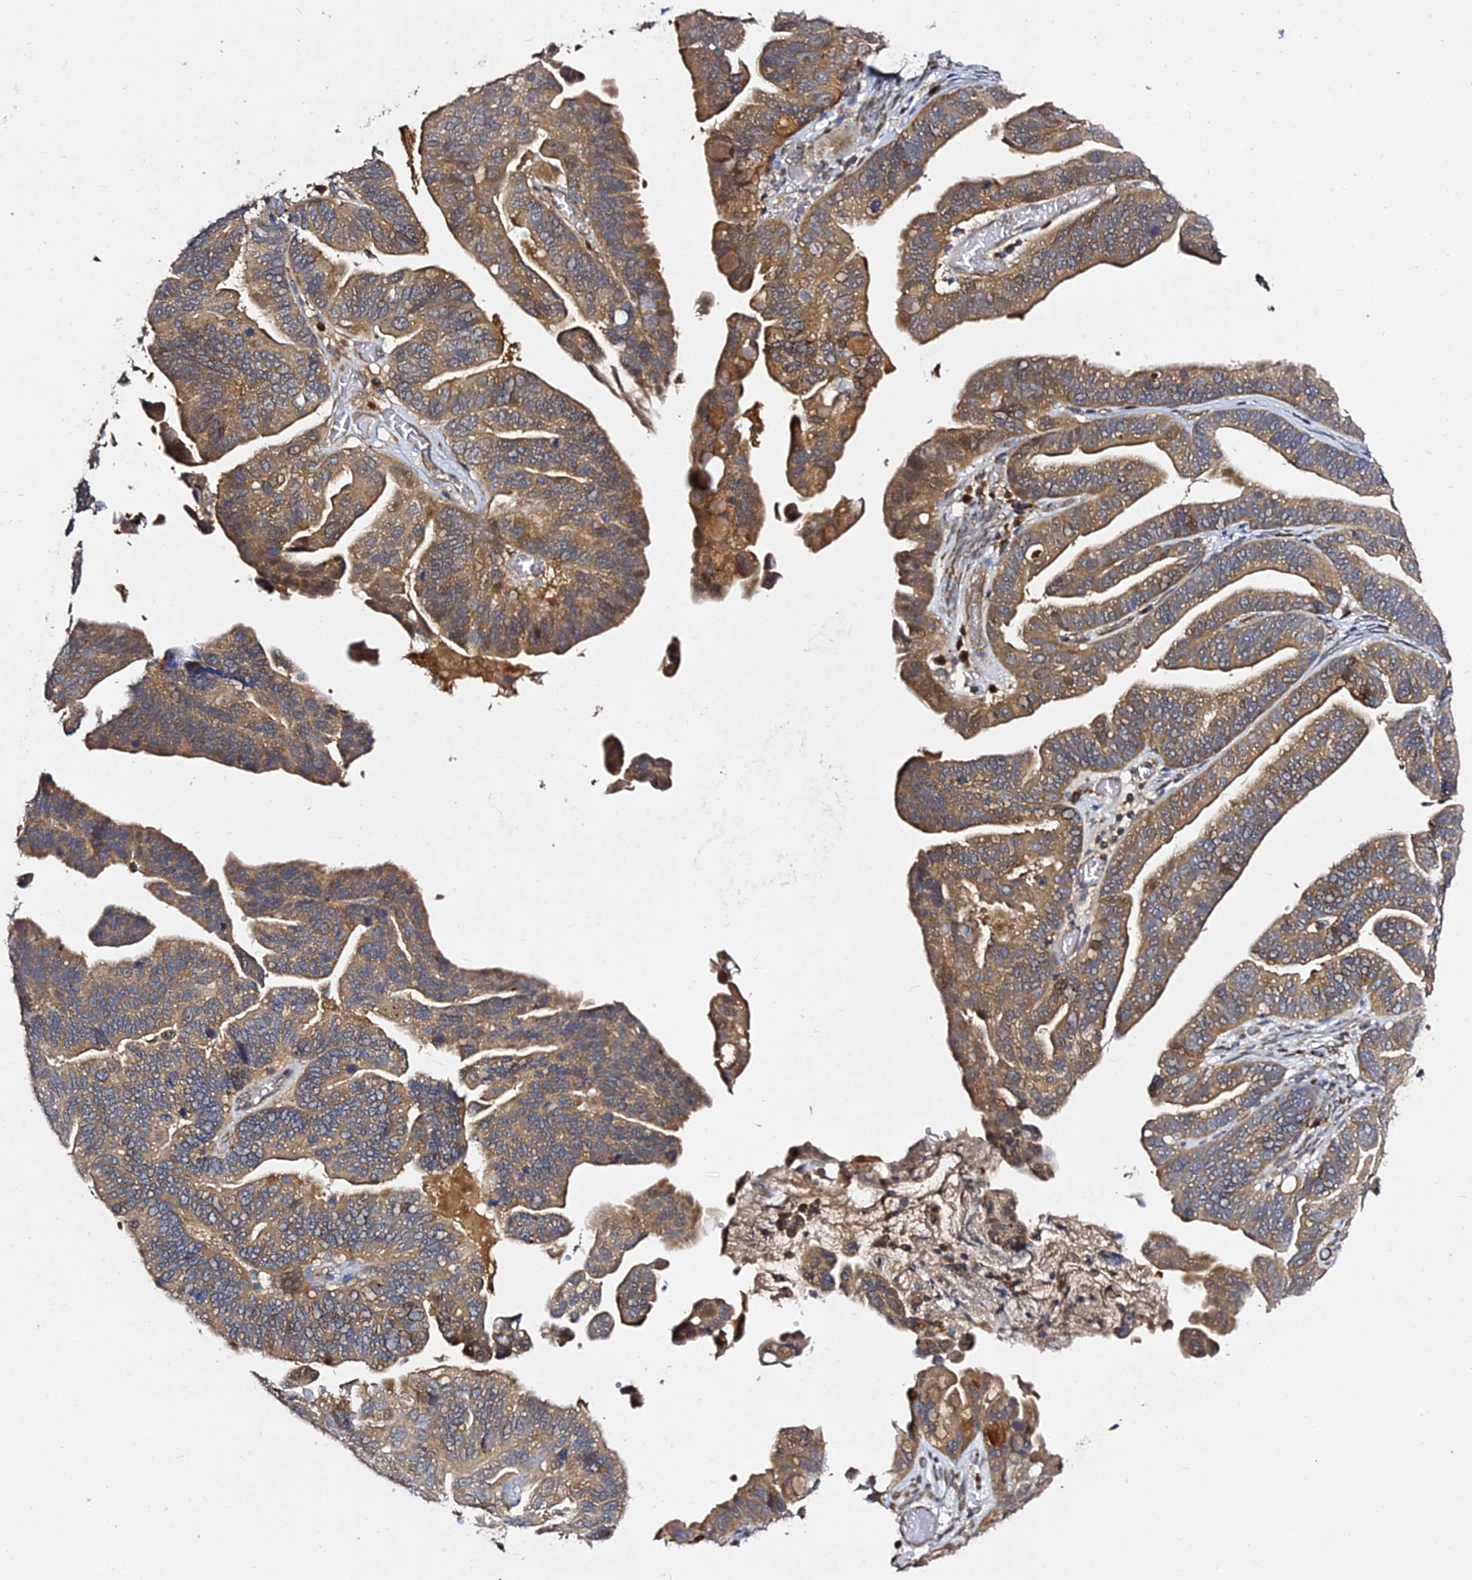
{"staining": {"intensity": "moderate", "quantity": ">75%", "location": "cytoplasmic/membranous"}, "tissue": "ovarian cancer", "cell_type": "Tumor cells", "image_type": "cancer", "snomed": [{"axis": "morphology", "description": "Cystadenocarcinoma, serous, NOS"}, {"axis": "topography", "description": "Ovary"}], "caption": "Ovarian cancer stained for a protein reveals moderate cytoplasmic/membranous positivity in tumor cells.", "gene": "GRTP1", "patient": {"sex": "female", "age": 56}}